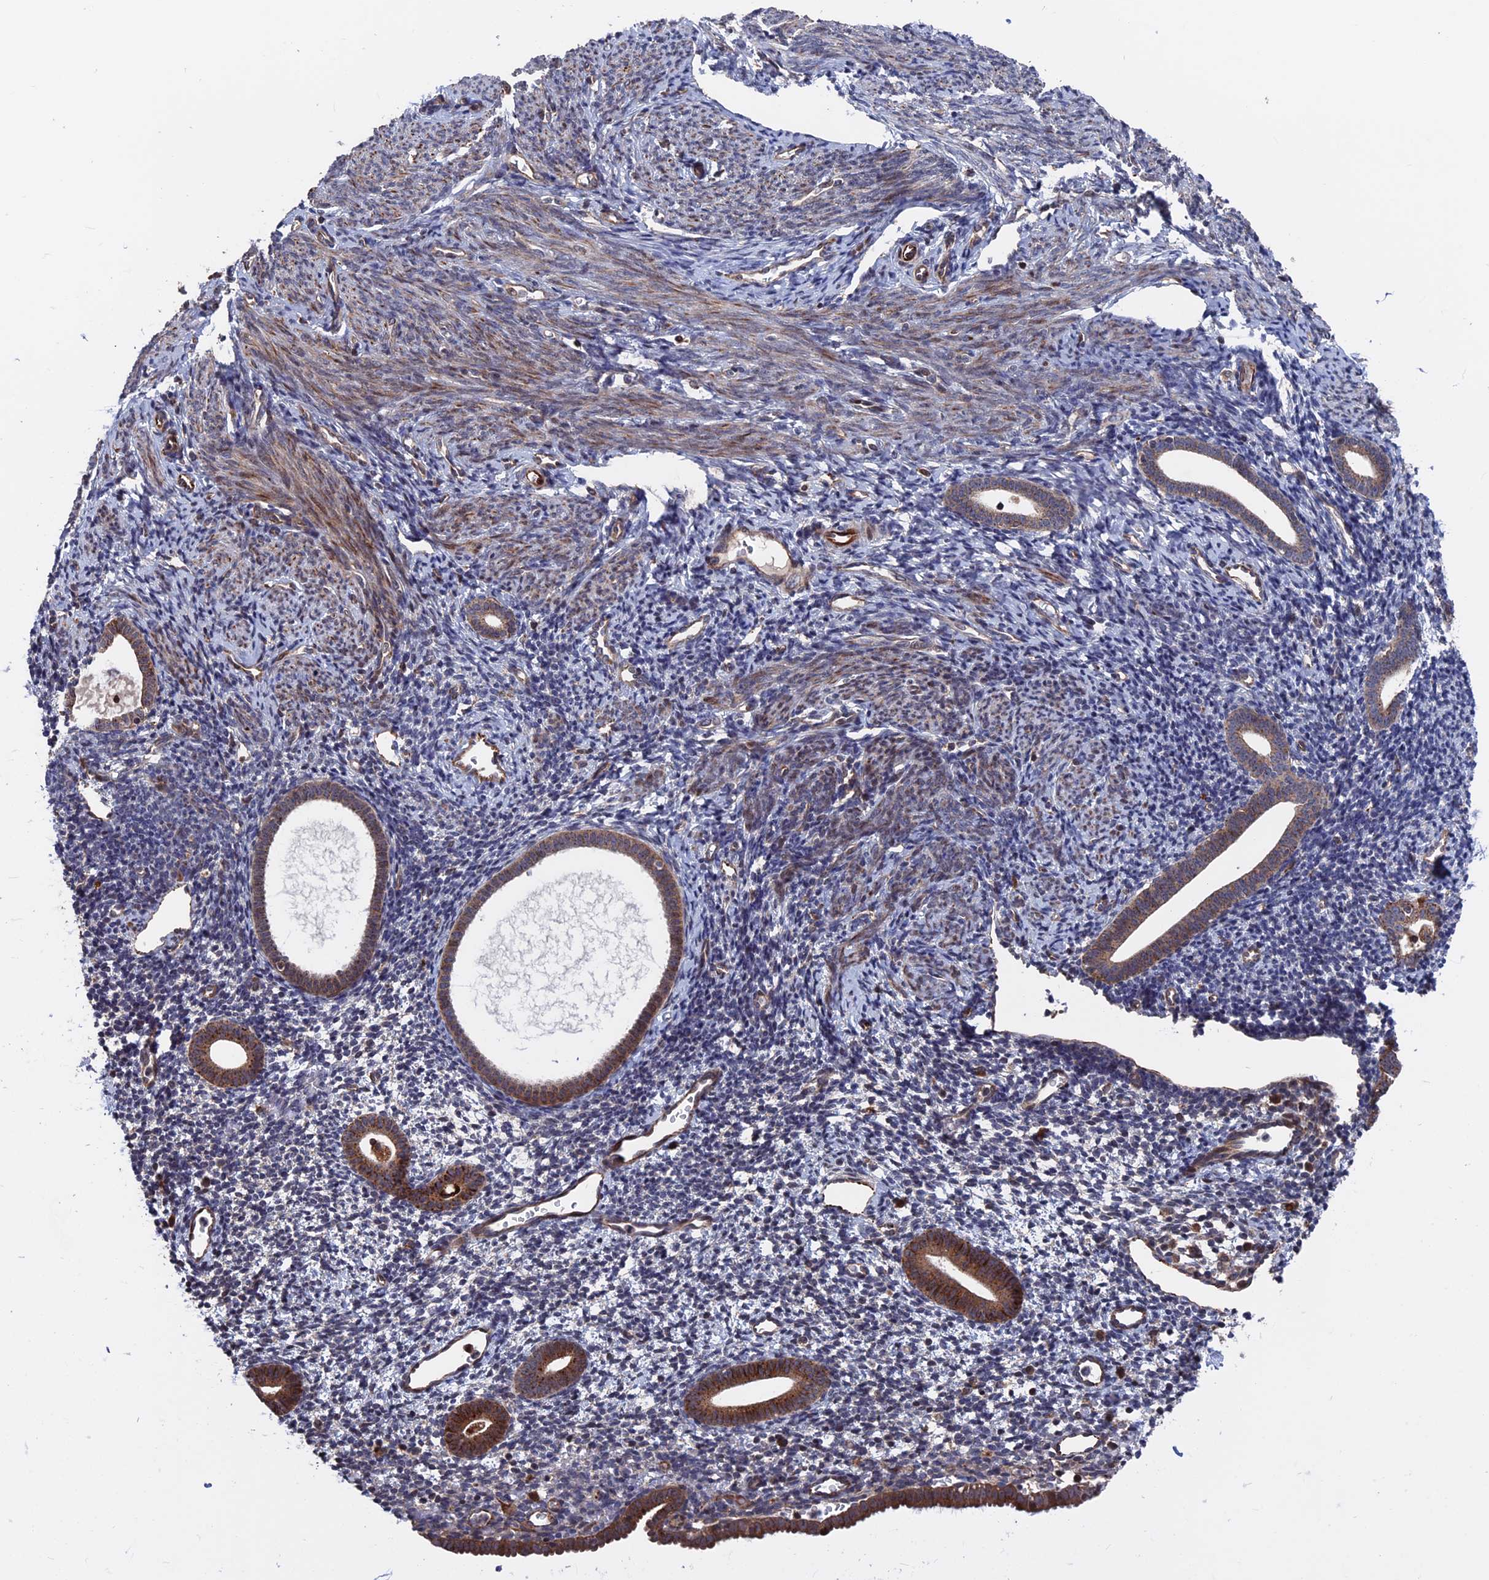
{"staining": {"intensity": "weak", "quantity": "<25%", "location": "cytoplasmic/membranous"}, "tissue": "endometrium", "cell_type": "Cells in endometrial stroma", "image_type": "normal", "snomed": [{"axis": "morphology", "description": "Normal tissue, NOS"}, {"axis": "topography", "description": "Endometrium"}], "caption": "Protein analysis of unremarkable endometrium shows no significant expression in cells in endometrial stroma. The staining was performed using DAB (3,3'-diaminobenzidine) to visualize the protein expression in brown, while the nuclei were stained in blue with hematoxylin (Magnification: 20x).", "gene": "PLA2G15", "patient": {"sex": "female", "age": 56}}